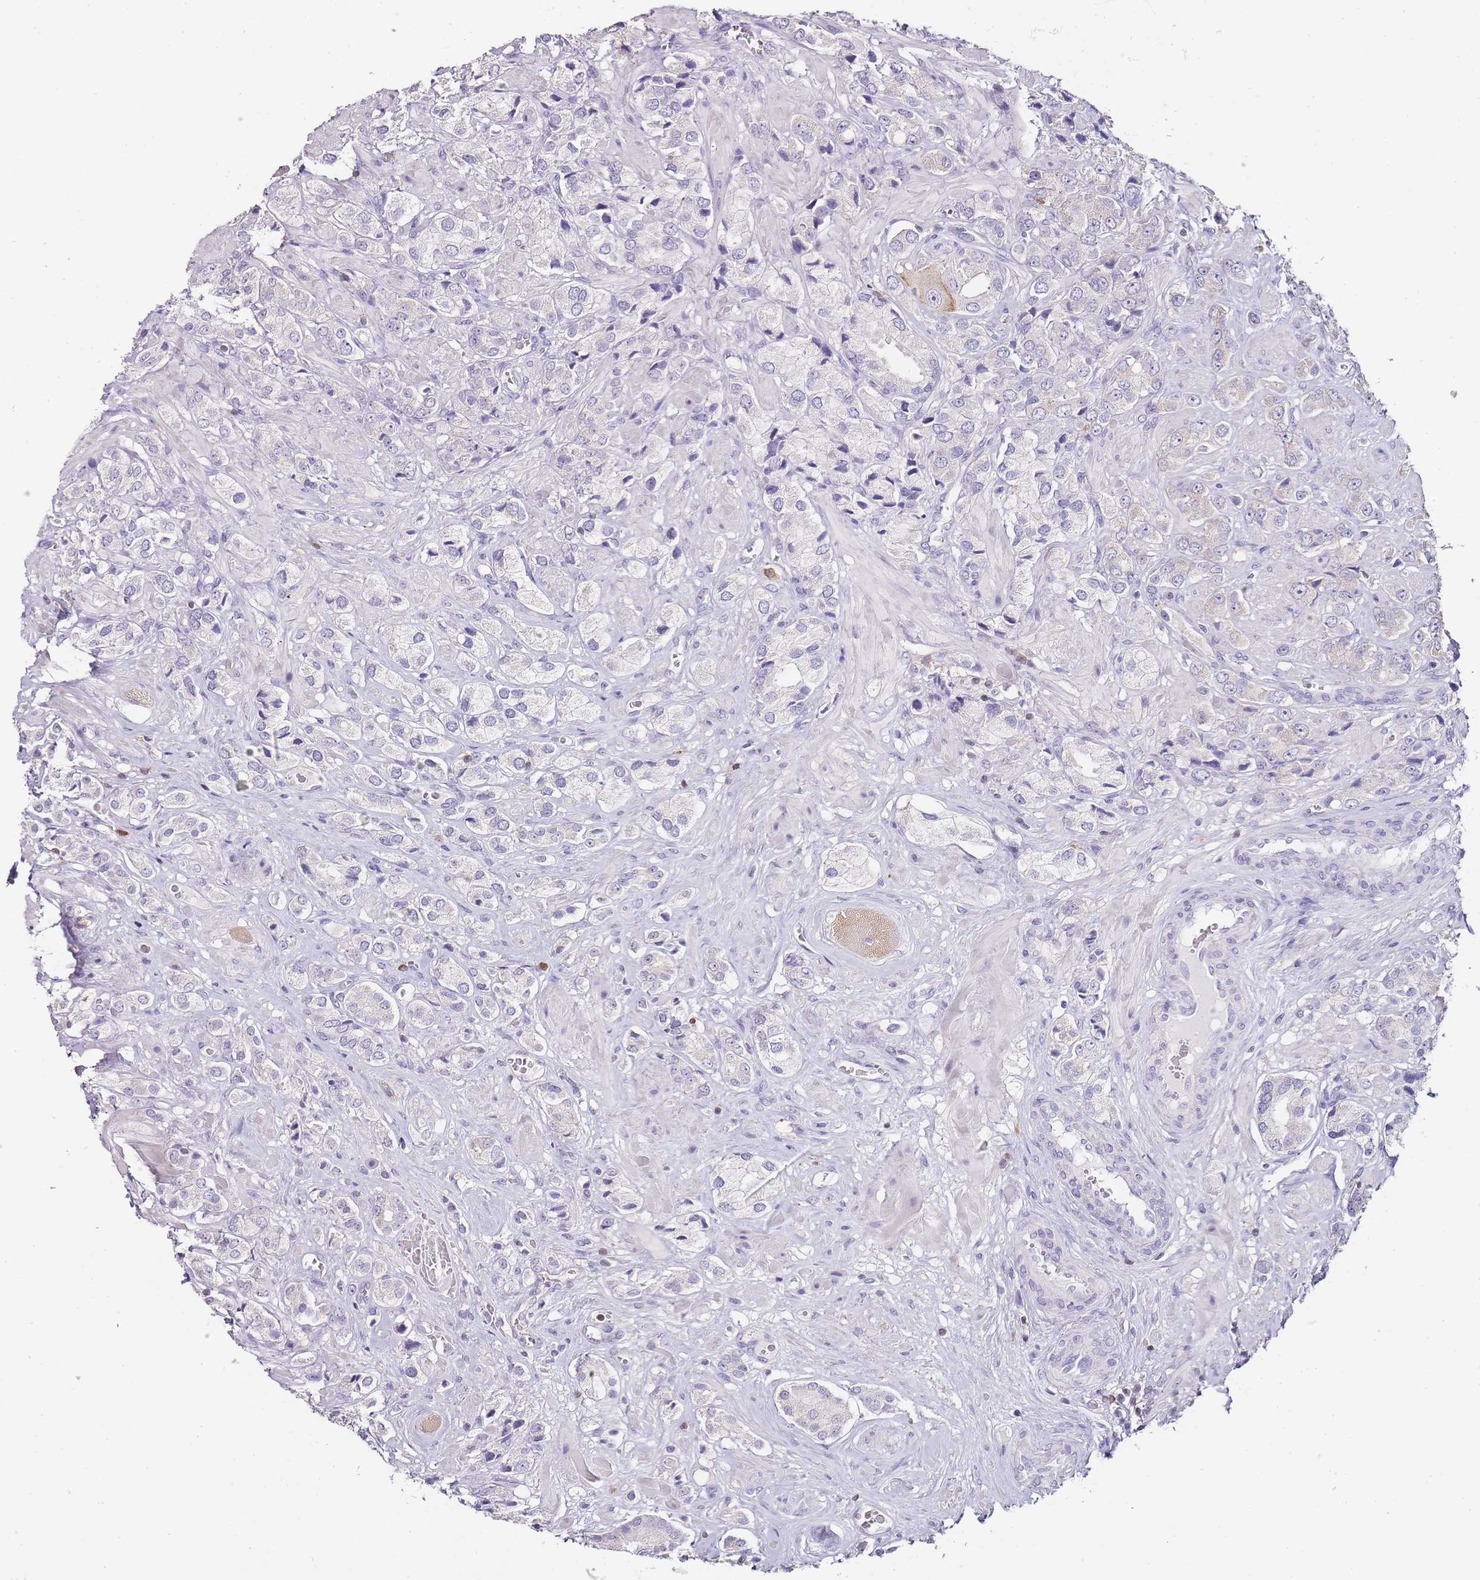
{"staining": {"intensity": "negative", "quantity": "none", "location": "none"}, "tissue": "prostate cancer", "cell_type": "Tumor cells", "image_type": "cancer", "snomed": [{"axis": "morphology", "description": "Adenocarcinoma, High grade"}, {"axis": "topography", "description": "Prostate and seminal vesicle, NOS"}], "caption": "An image of prostate high-grade adenocarcinoma stained for a protein shows no brown staining in tumor cells.", "gene": "ZBP1", "patient": {"sex": "male", "age": 64}}